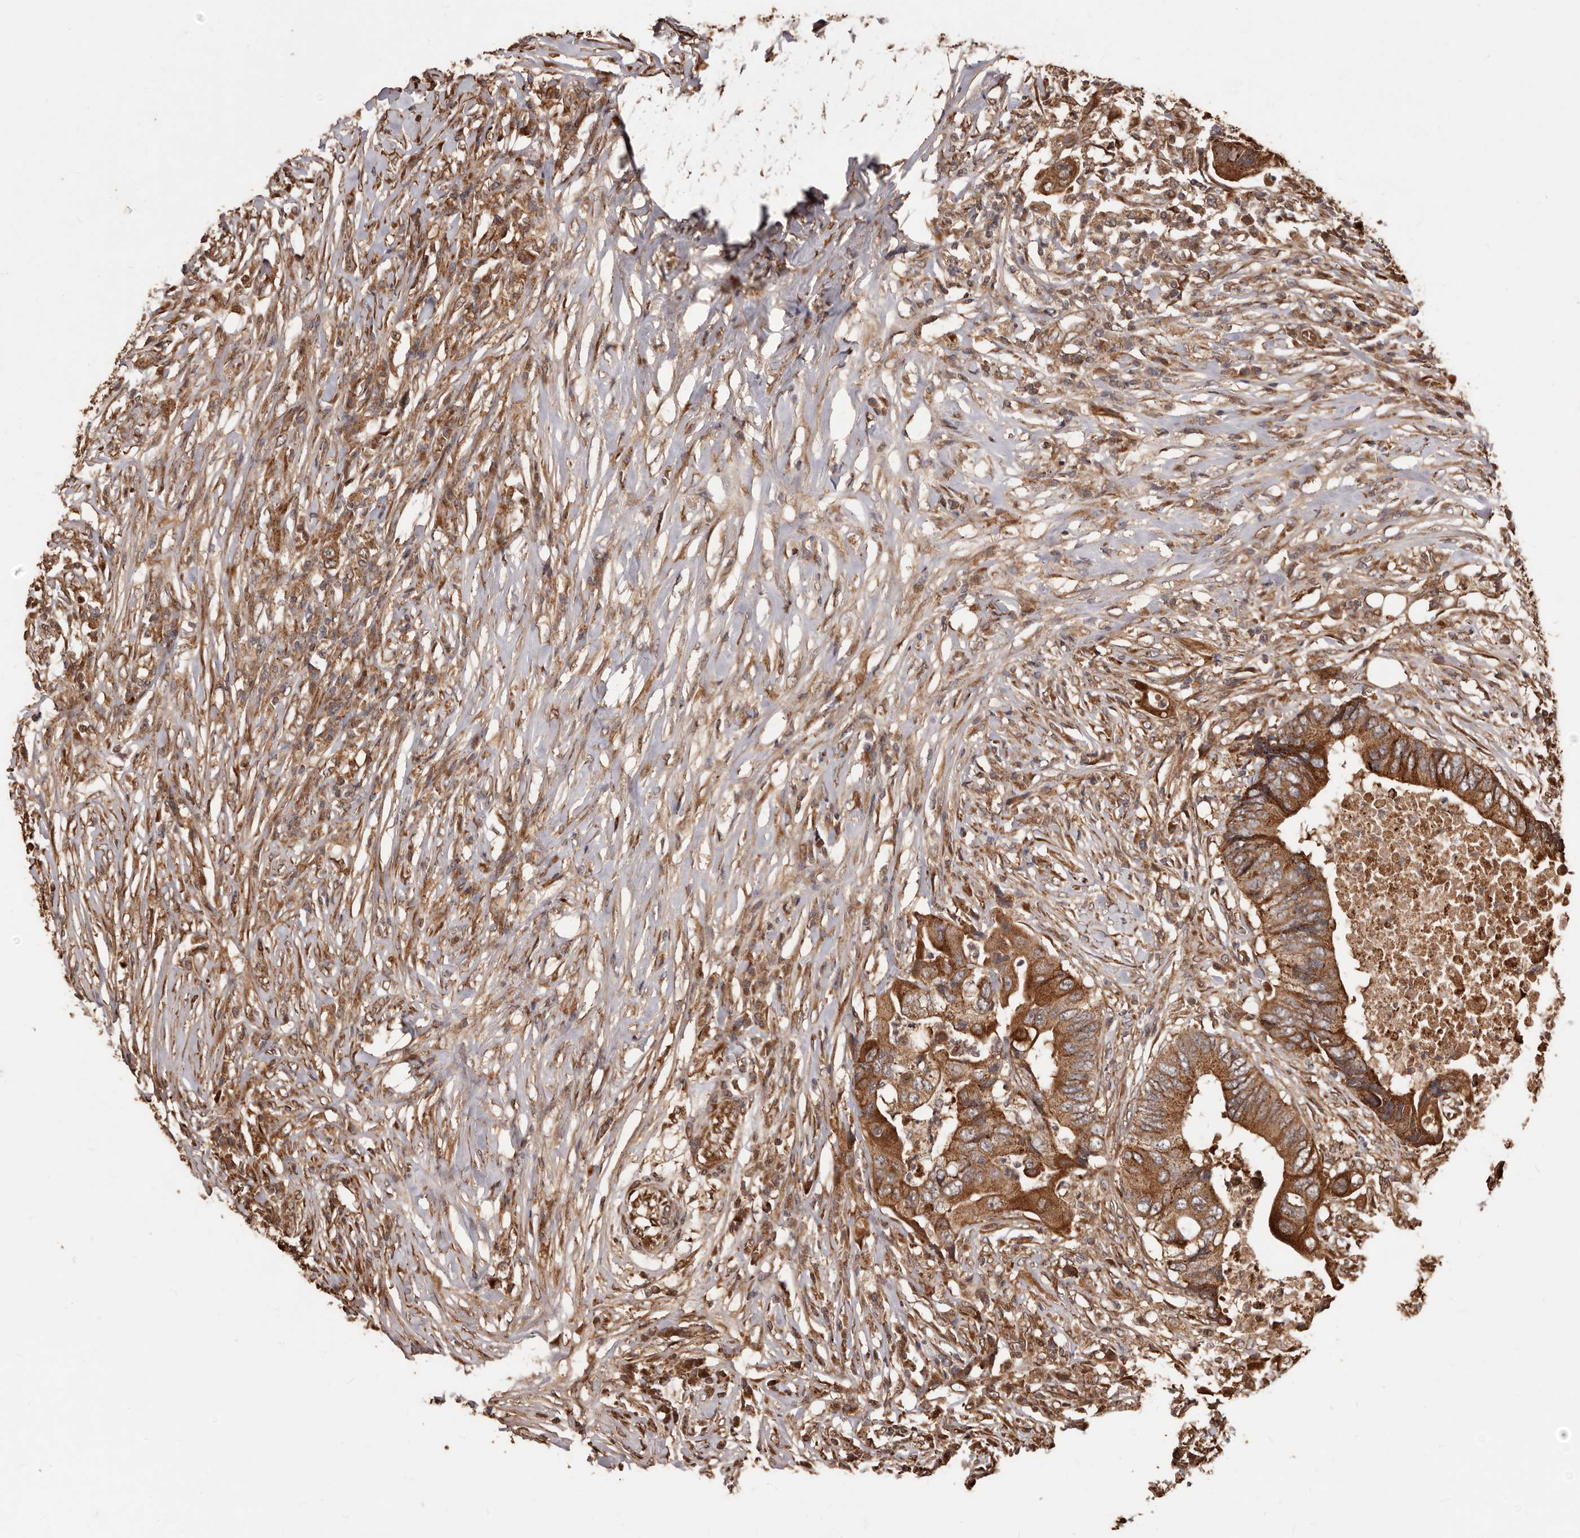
{"staining": {"intensity": "strong", "quantity": ">75%", "location": "cytoplasmic/membranous"}, "tissue": "colorectal cancer", "cell_type": "Tumor cells", "image_type": "cancer", "snomed": [{"axis": "morphology", "description": "Adenocarcinoma, NOS"}, {"axis": "topography", "description": "Colon"}], "caption": "Protein staining by IHC exhibits strong cytoplasmic/membranous staining in approximately >75% of tumor cells in adenocarcinoma (colorectal).", "gene": "MTO1", "patient": {"sex": "male", "age": 71}}